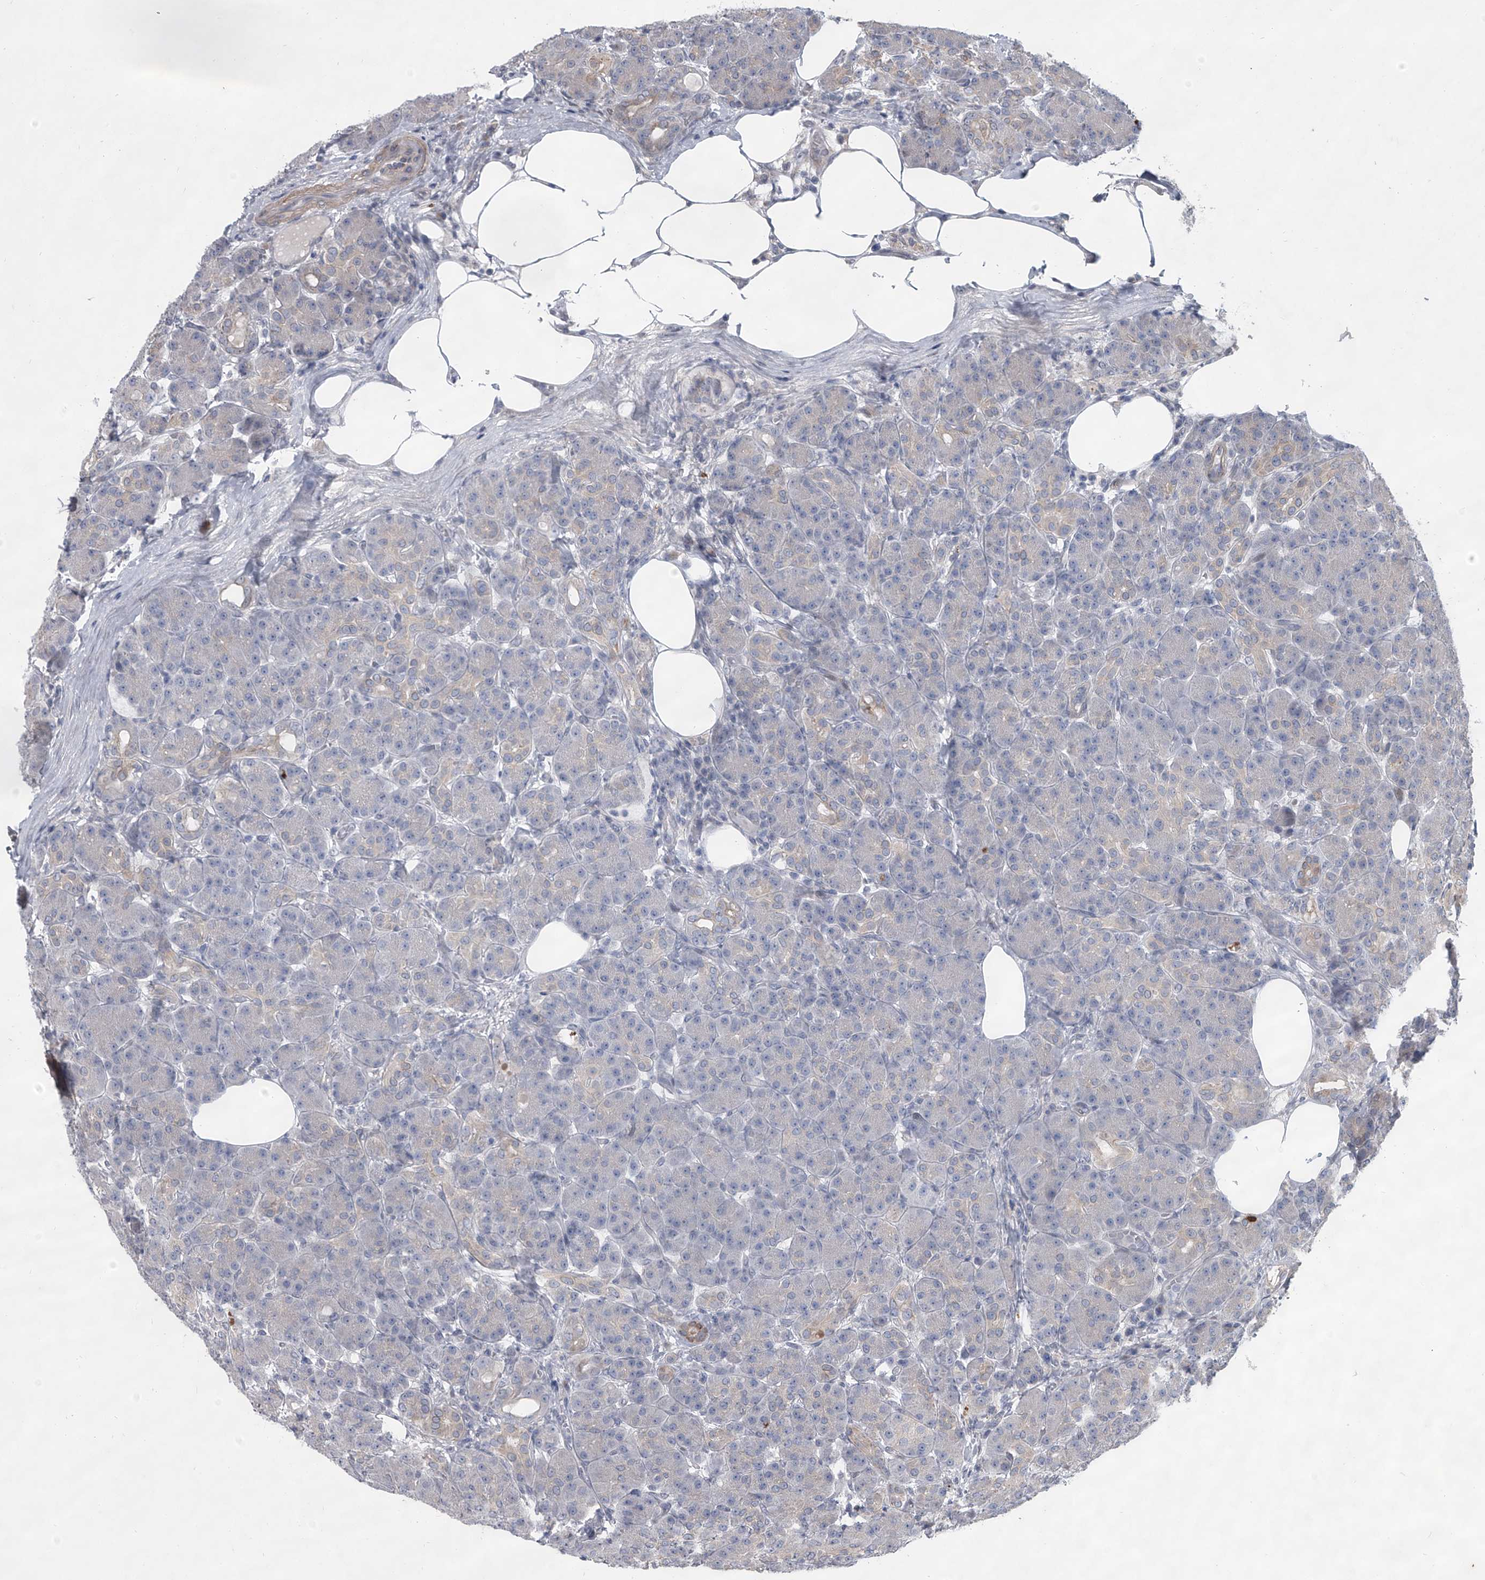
{"staining": {"intensity": "negative", "quantity": "none", "location": "none"}, "tissue": "pancreas", "cell_type": "Exocrine glandular cells", "image_type": "normal", "snomed": [{"axis": "morphology", "description": "Normal tissue, NOS"}, {"axis": "topography", "description": "Pancreas"}], "caption": "Histopathology image shows no protein staining in exocrine glandular cells of unremarkable pancreas. Brightfield microscopy of immunohistochemistry stained with DAB (3,3'-diaminobenzidine) (brown) and hematoxylin (blue), captured at high magnification.", "gene": "HEATR6", "patient": {"sex": "male", "age": 63}}